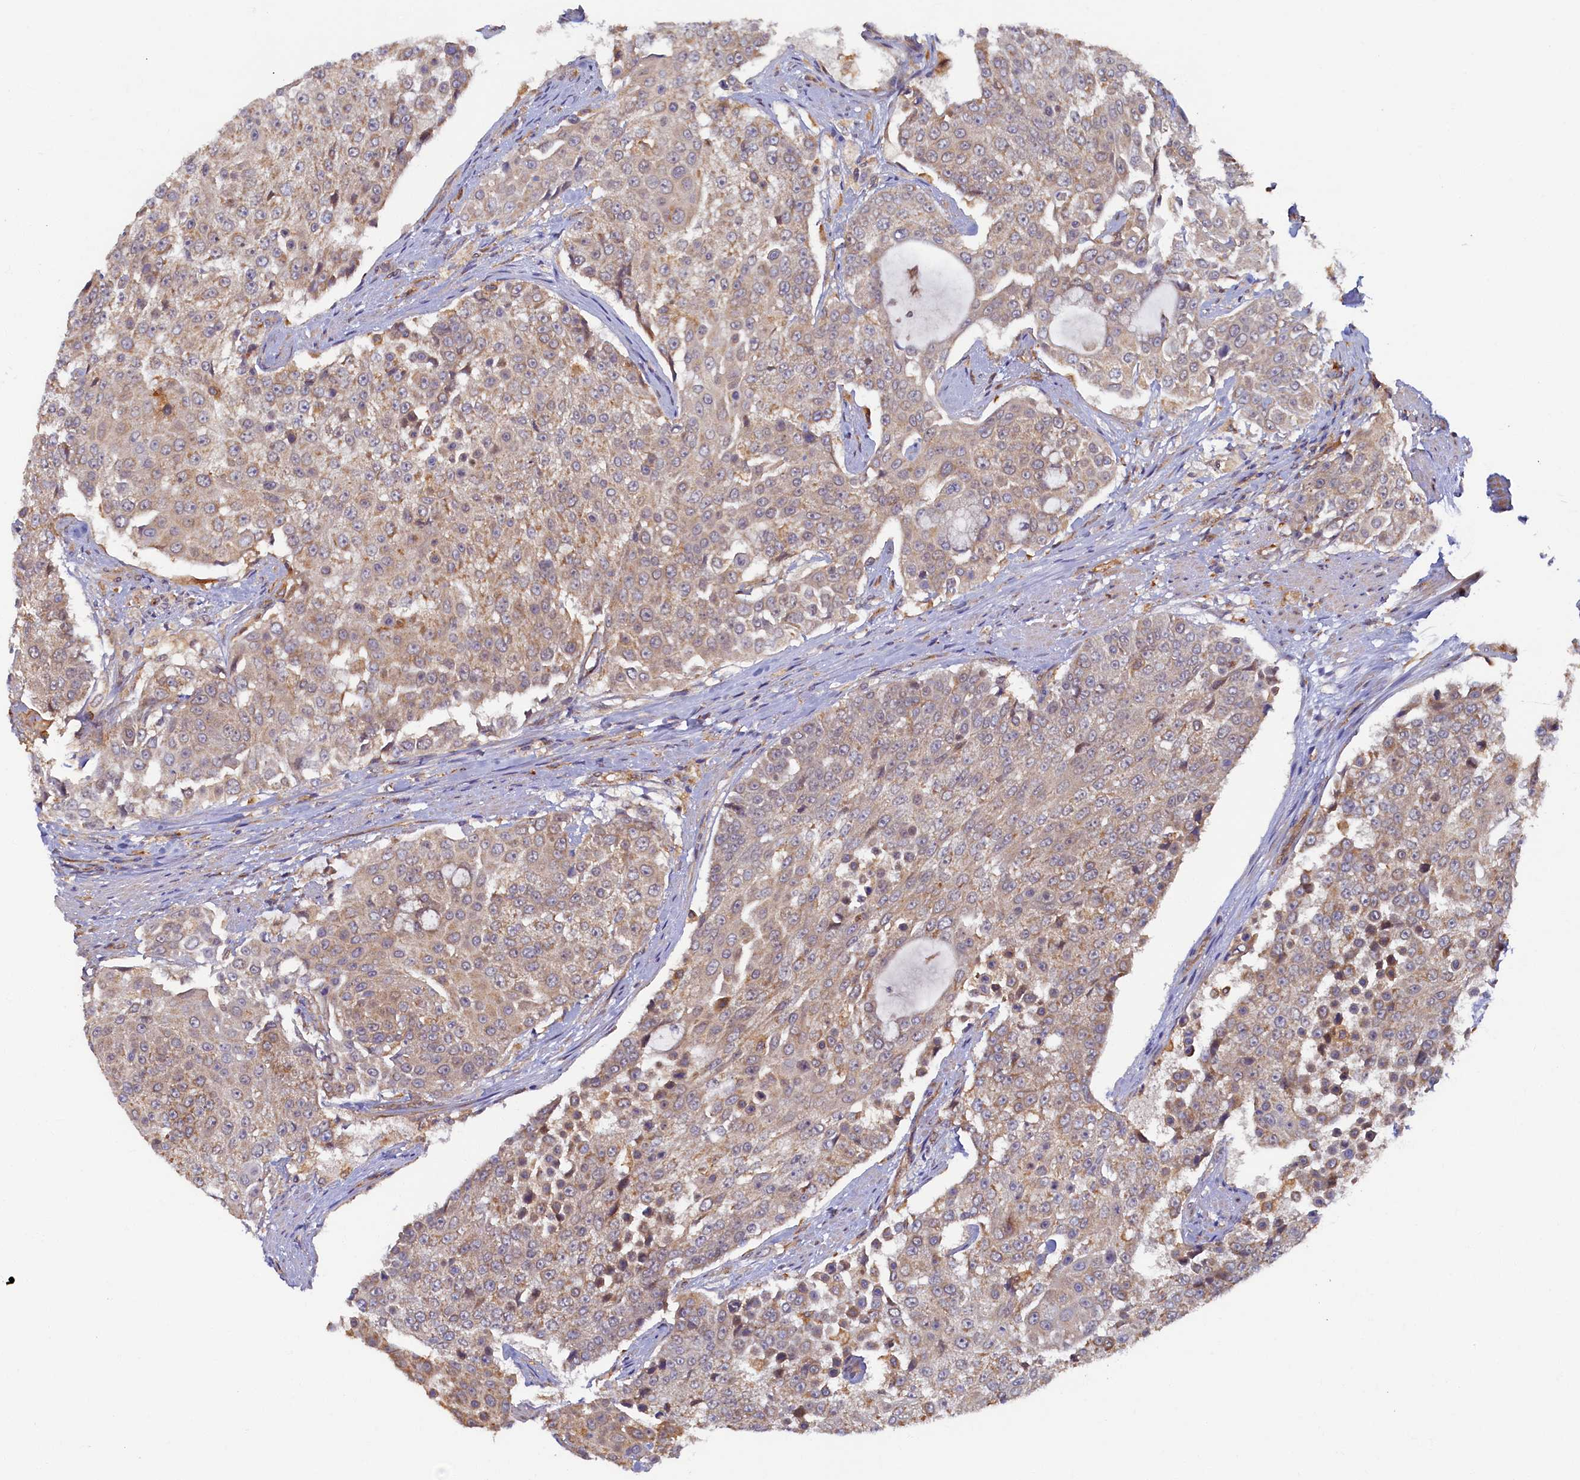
{"staining": {"intensity": "weak", "quantity": ">75%", "location": "cytoplasmic/membranous"}, "tissue": "urothelial cancer", "cell_type": "Tumor cells", "image_type": "cancer", "snomed": [{"axis": "morphology", "description": "Urothelial carcinoma, High grade"}, {"axis": "topography", "description": "Urinary bladder"}], "caption": "This micrograph demonstrates urothelial cancer stained with IHC to label a protein in brown. The cytoplasmic/membranous of tumor cells show weak positivity for the protein. Nuclei are counter-stained blue.", "gene": "STX12", "patient": {"sex": "female", "age": 63}}